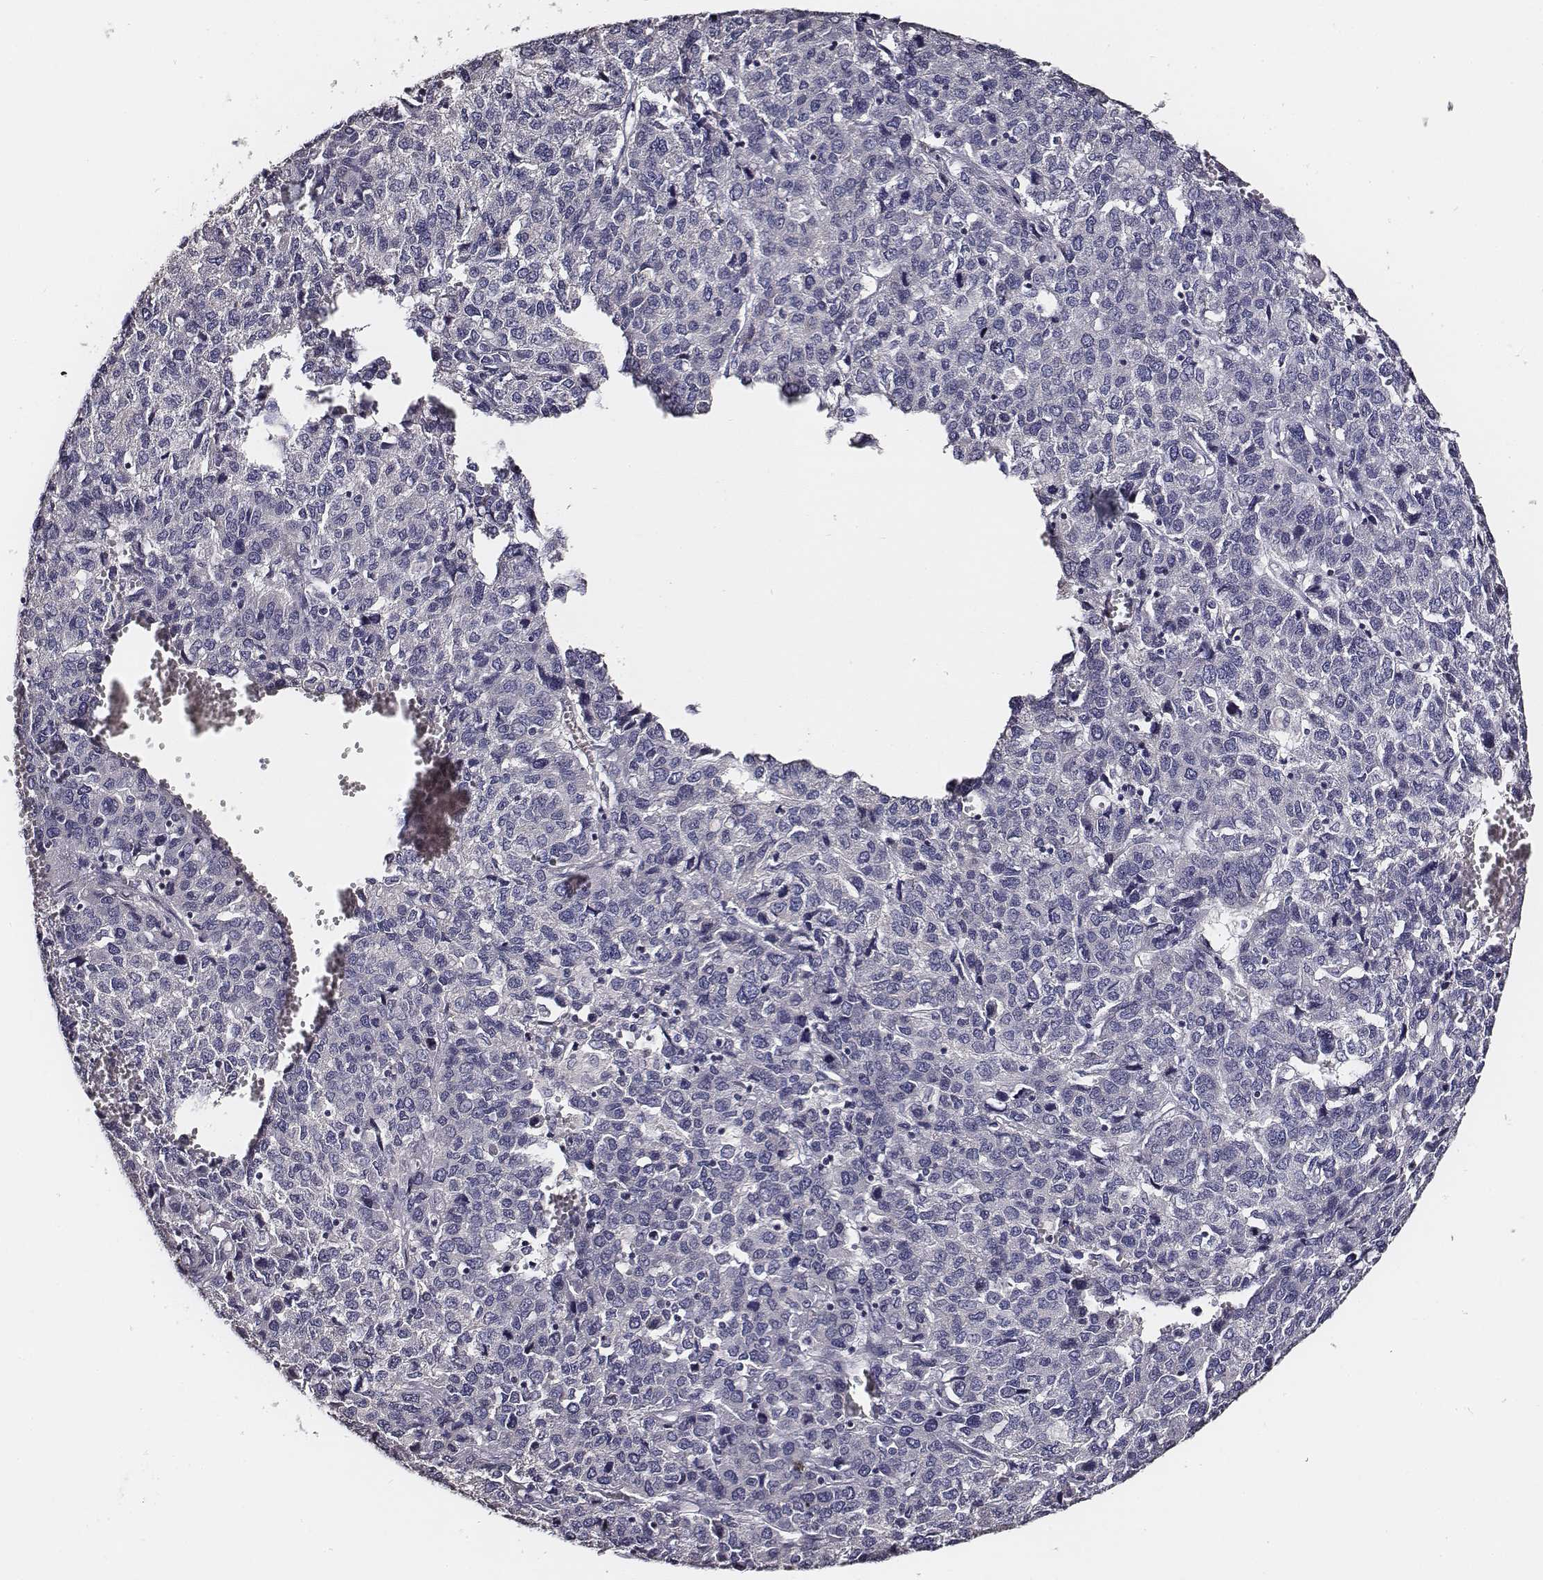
{"staining": {"intensity": "negative", "quantity": "none", "location": "none"}, "tissue": "liver cancer", "cell_type": "Tumor cells", "image_type": "cancer", "snomed": [{"axis": "morphology", "description": "Carcinoma, Hepatocellular, NOS"}, {"axis": "topography", "description": "Liver"}], "caption": "There is no significant expression in tumor cells of liver hepatocellular carcinoma.", "gene": "AADAT", "patient": {"sex": "male", "age": 69}}